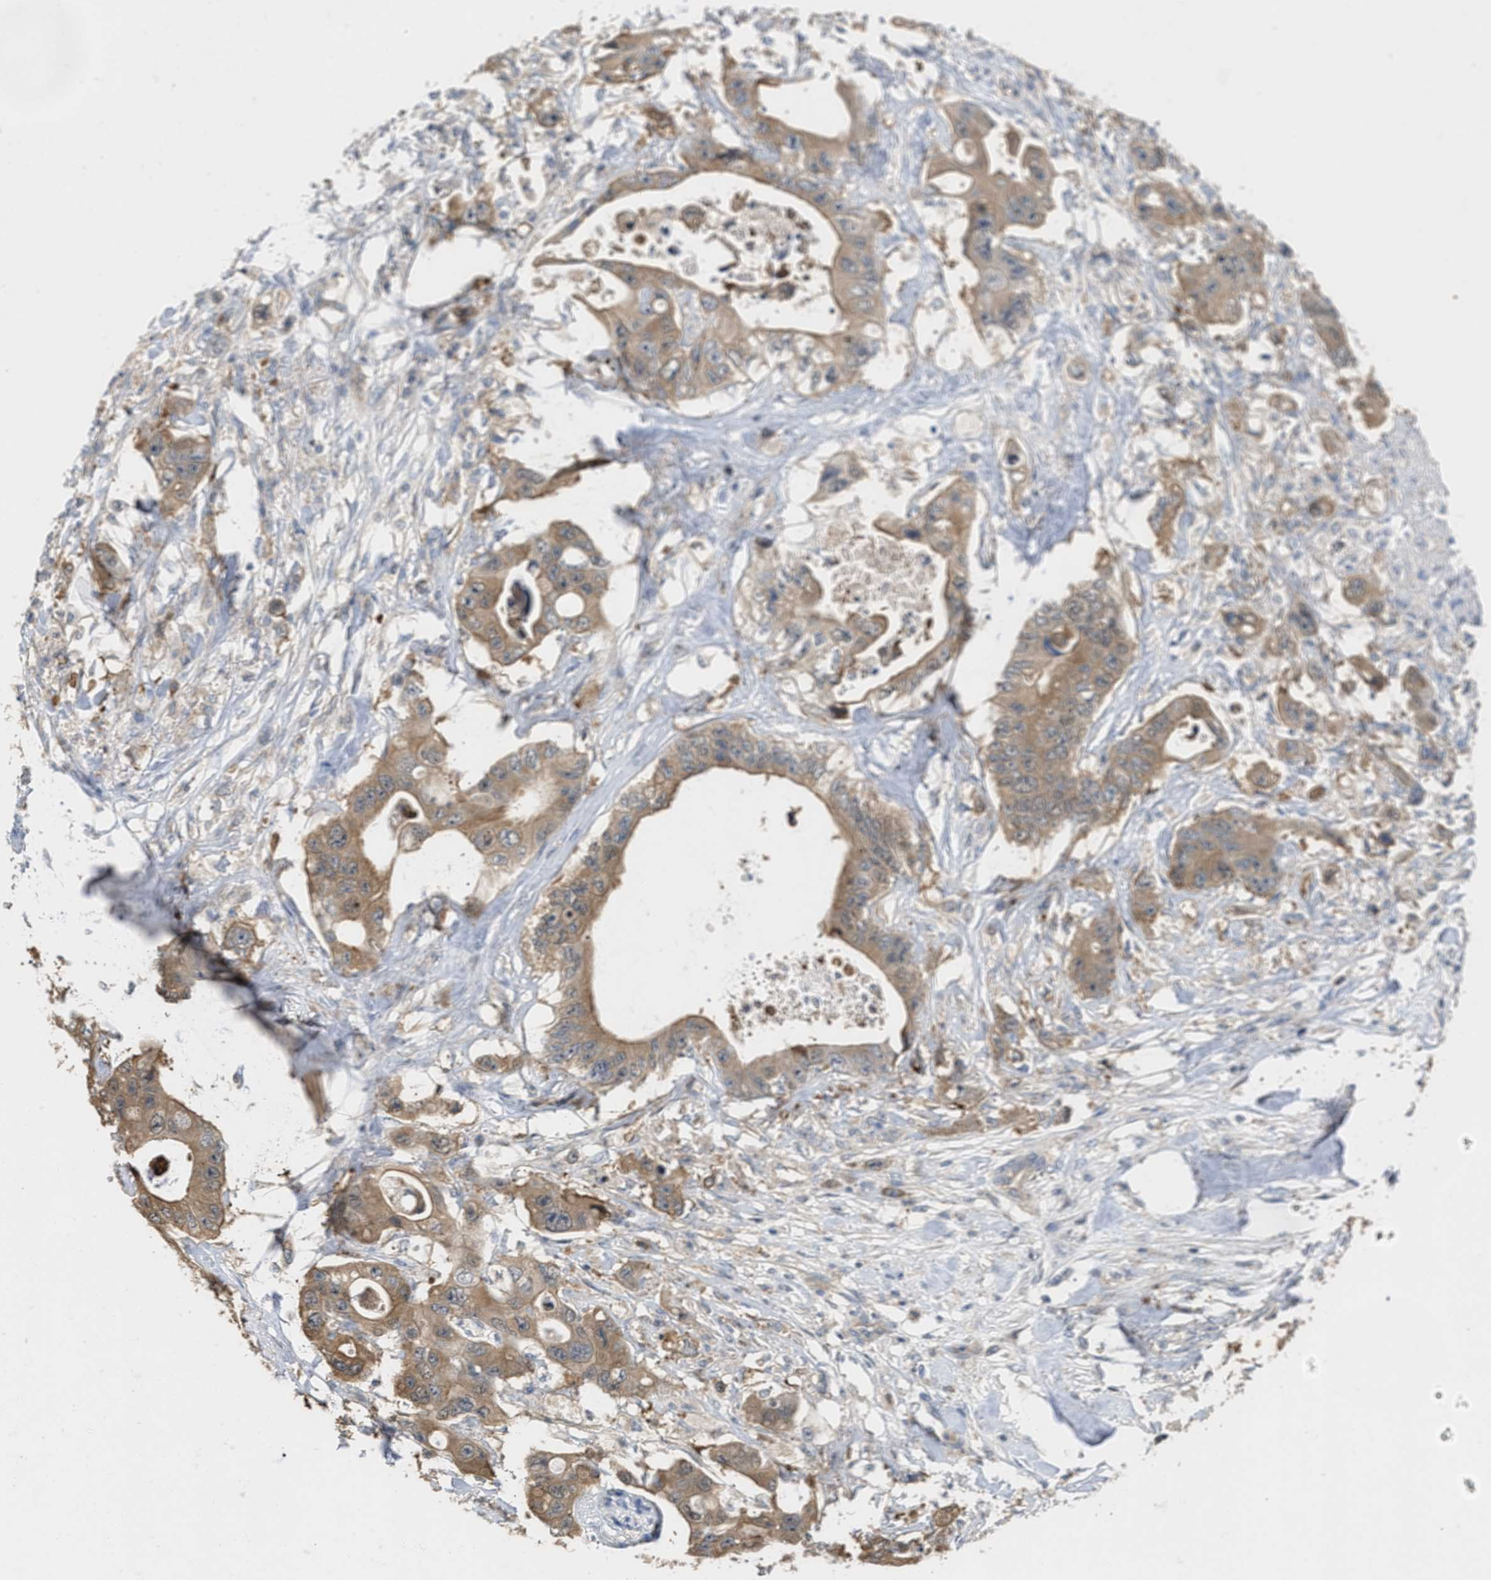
{"staining": {"intensity": "moderate", "quantity": ">75%", "location": "cytoplasmic/membranous"}, "tissue": "colorectal cancer", "cell_type": "Tumor cells", "image_type": "cancer", "snomed": [{"axis": "morphology", "description": "Adenocarcinoma, NOS"}, {"axis": "topography", "description": "Colon"}], "caption": "Colorectal adenocarcinoma stained with a brown dye displays moderate cytoplasmic/membranous positive staining in about >75% of tumor cells.", "gene": "CSNK1A1", "patient": {"sex": "female", "age": 46}}